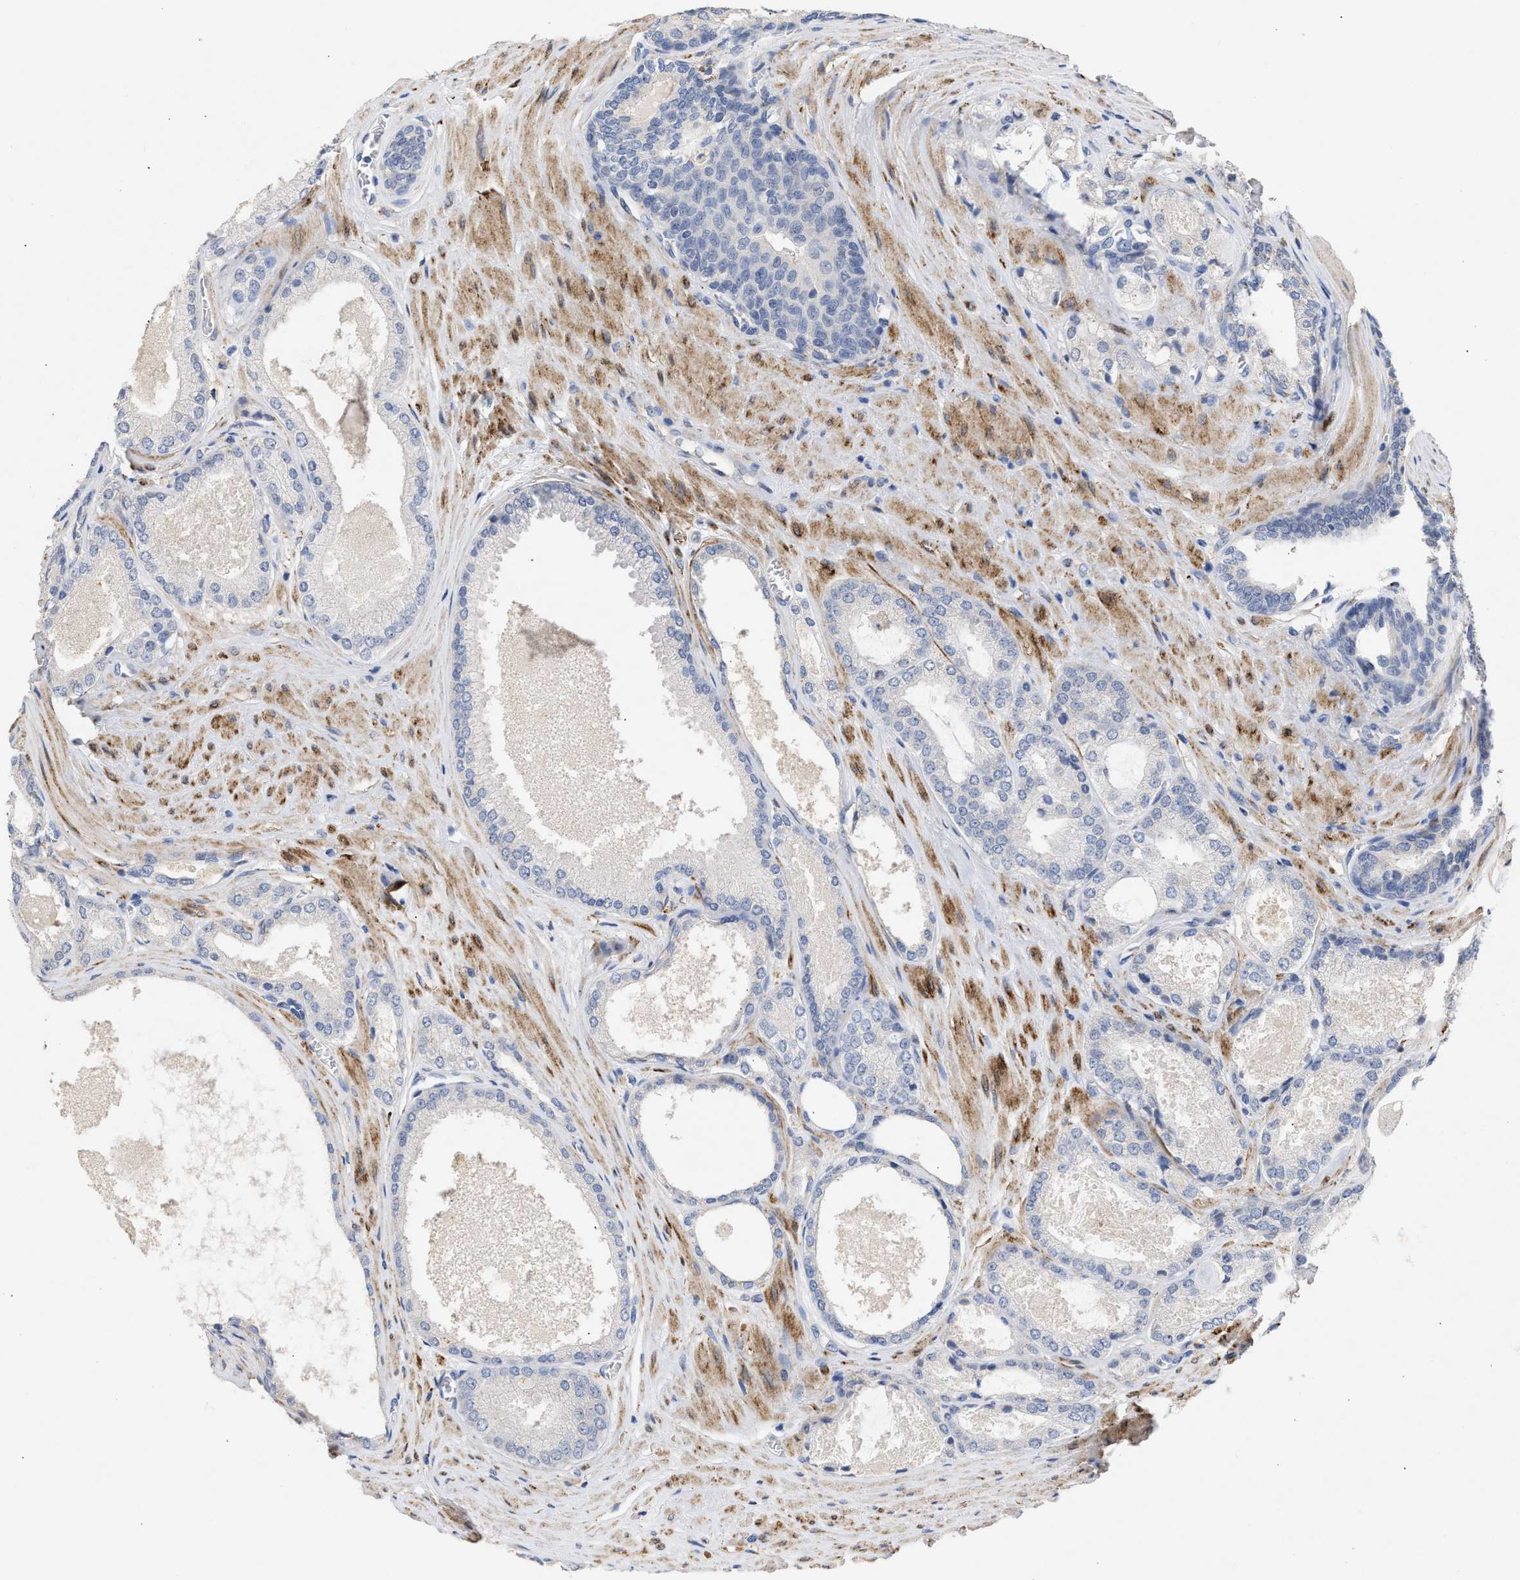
{"staining": {"intensity": "negative", "quantity": "none", "location": "none"}, "tissue": "prostate cancer", "cell_type": "Tumor cells", "image_type": "cancer", "snomed": [{"axis": "morphology", "description": "Adenocarcinoma, High grade"}, {"axis": "topography", "description": "Prostate"}], "caption": "Immunohistochemical staining of human prostate high-grade adenocarcinoma shows no significant positivity in tumor cells. (IHC, brightfield microscopy, high magnification).", "gene": "SELENOM", "patient": {"sex": "male", "age": 65}}